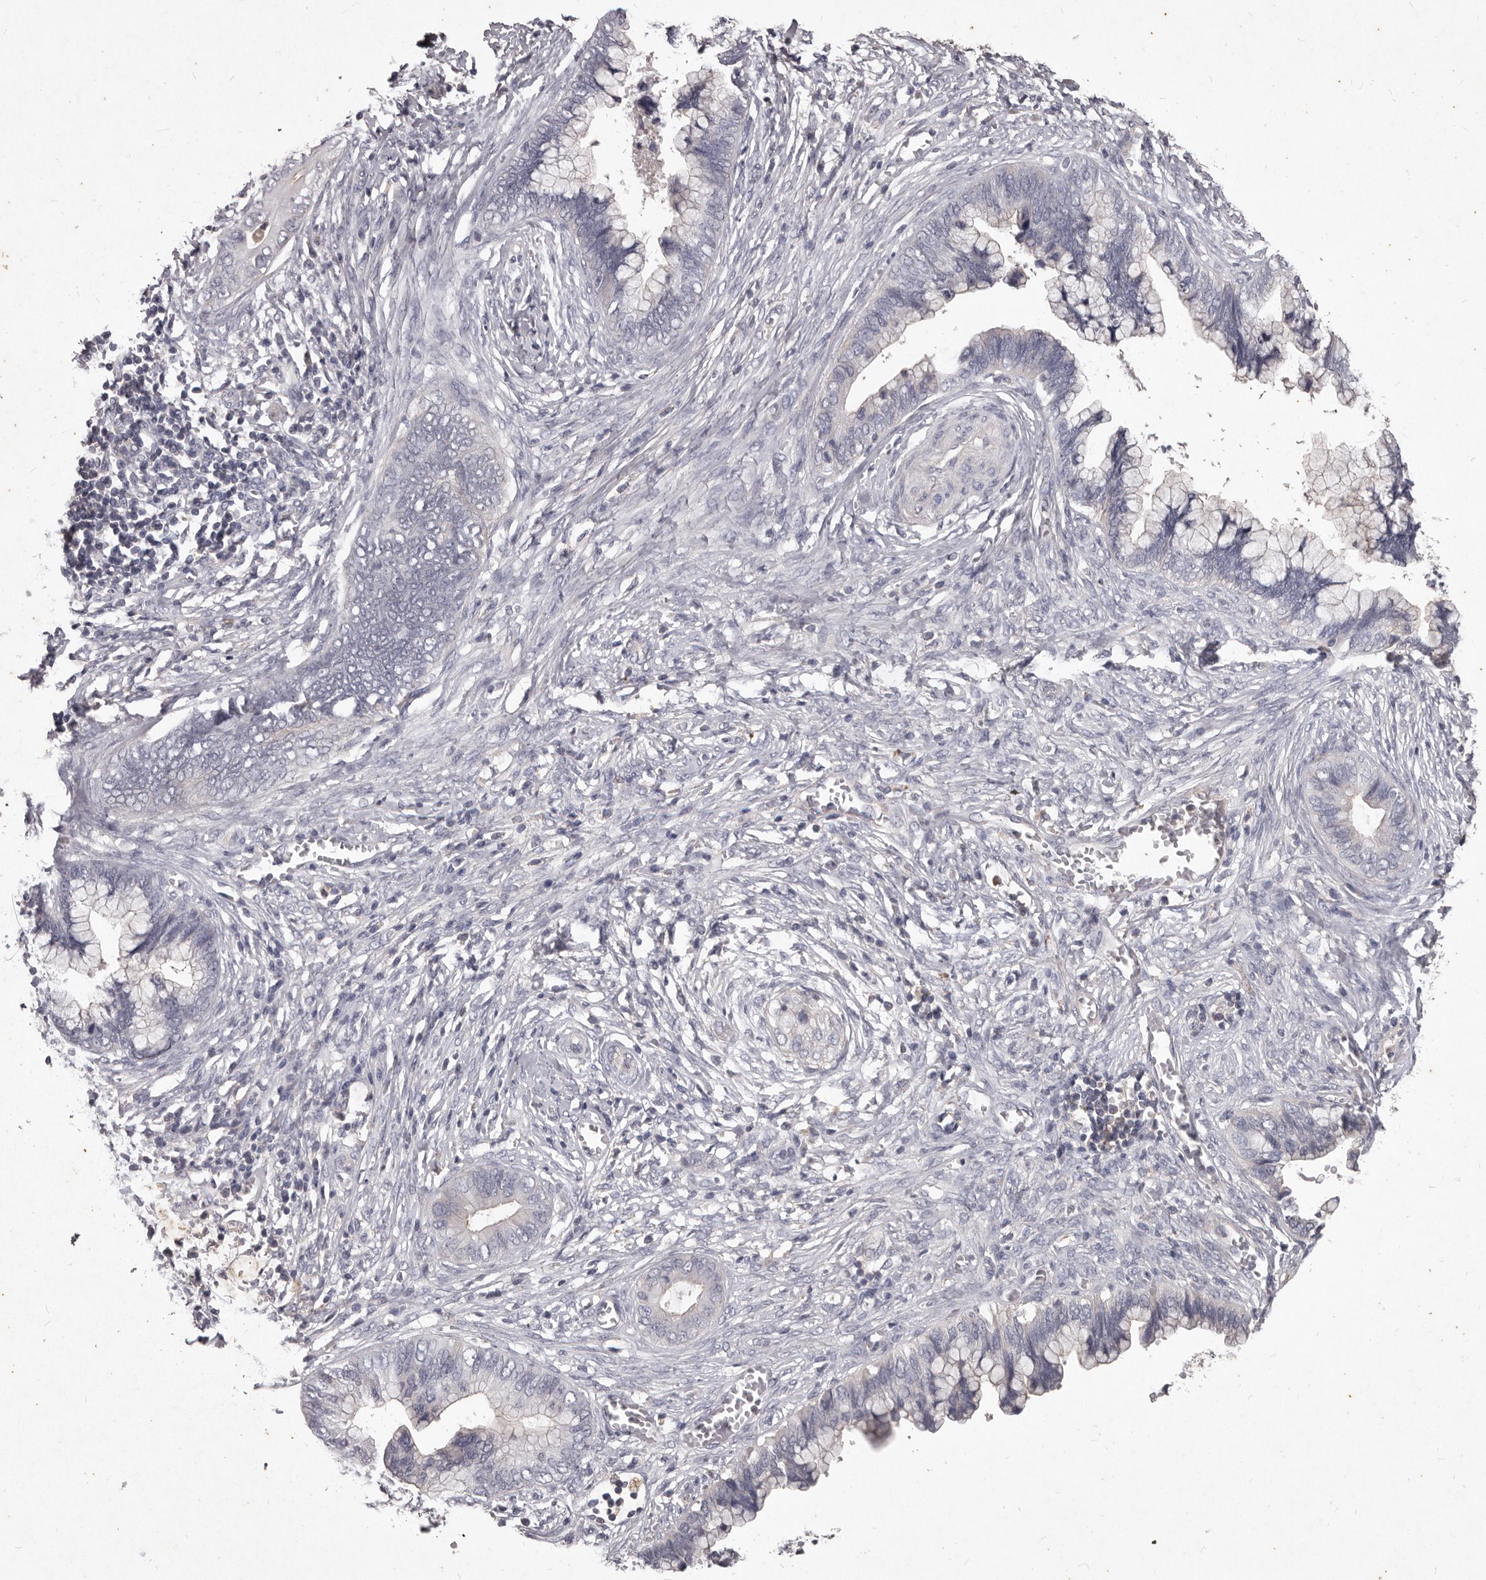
{"staining": {"intensity": "negative", "quantity": "none", "location": "none"}, "tissue": "cervical cancer", "cell_type": "Tumor cells", "image_type": "cancer", "snomed": [{"axis": "morphology", "description": "Adenocarcinoma, NOS"}, {"axis": "topography", "description": "Cervix"}], "caption": "Immunohistochemistry micrograph of neoplastic tissue: cervical cancer stained with DAB (3,3'-diaminobenzidine) displays no significant protein expression in tumor cells.", "gene": "GPRC5C", "patient": {"sex": "female", "age": 44}}